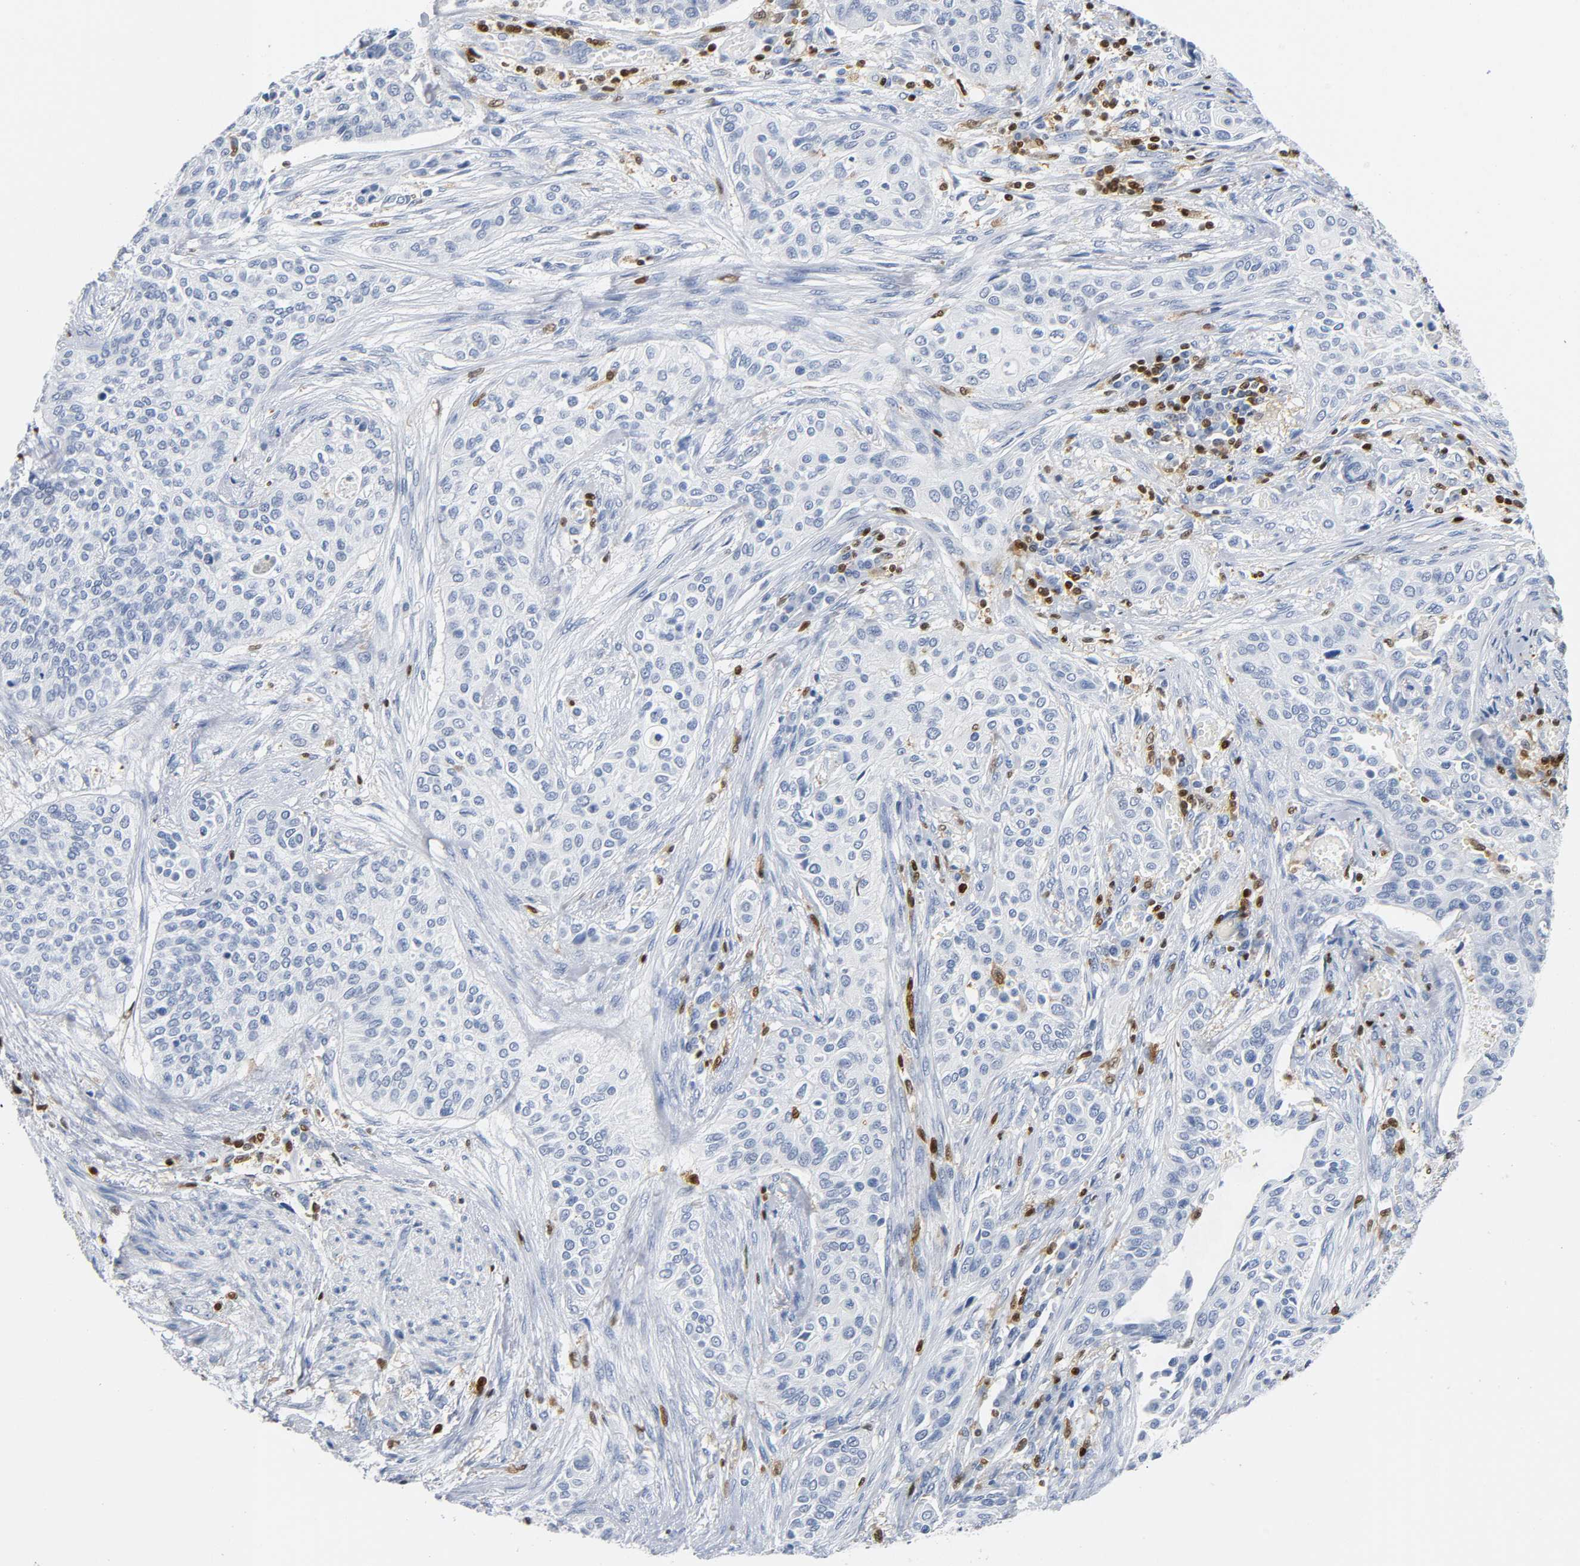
{"staining": {"intensity": "negative", "quantity": "none", "location": "none"}, "tissue": "urothelial cancer", "cell_type": "Tumor cells", "image_type": "cancer", "snomed": [{"axis": "morphology", "description": "Urothelial carcinoma, High grade"}, {"axis": "topography", "description": "Urinary bladder"}], "caption": "DAB immunohistochemical staining of urothelial cancer displays no significant expression in tumor cells.", "gene": "DOK2", "patient": {"sex": "male", "age": 74}}